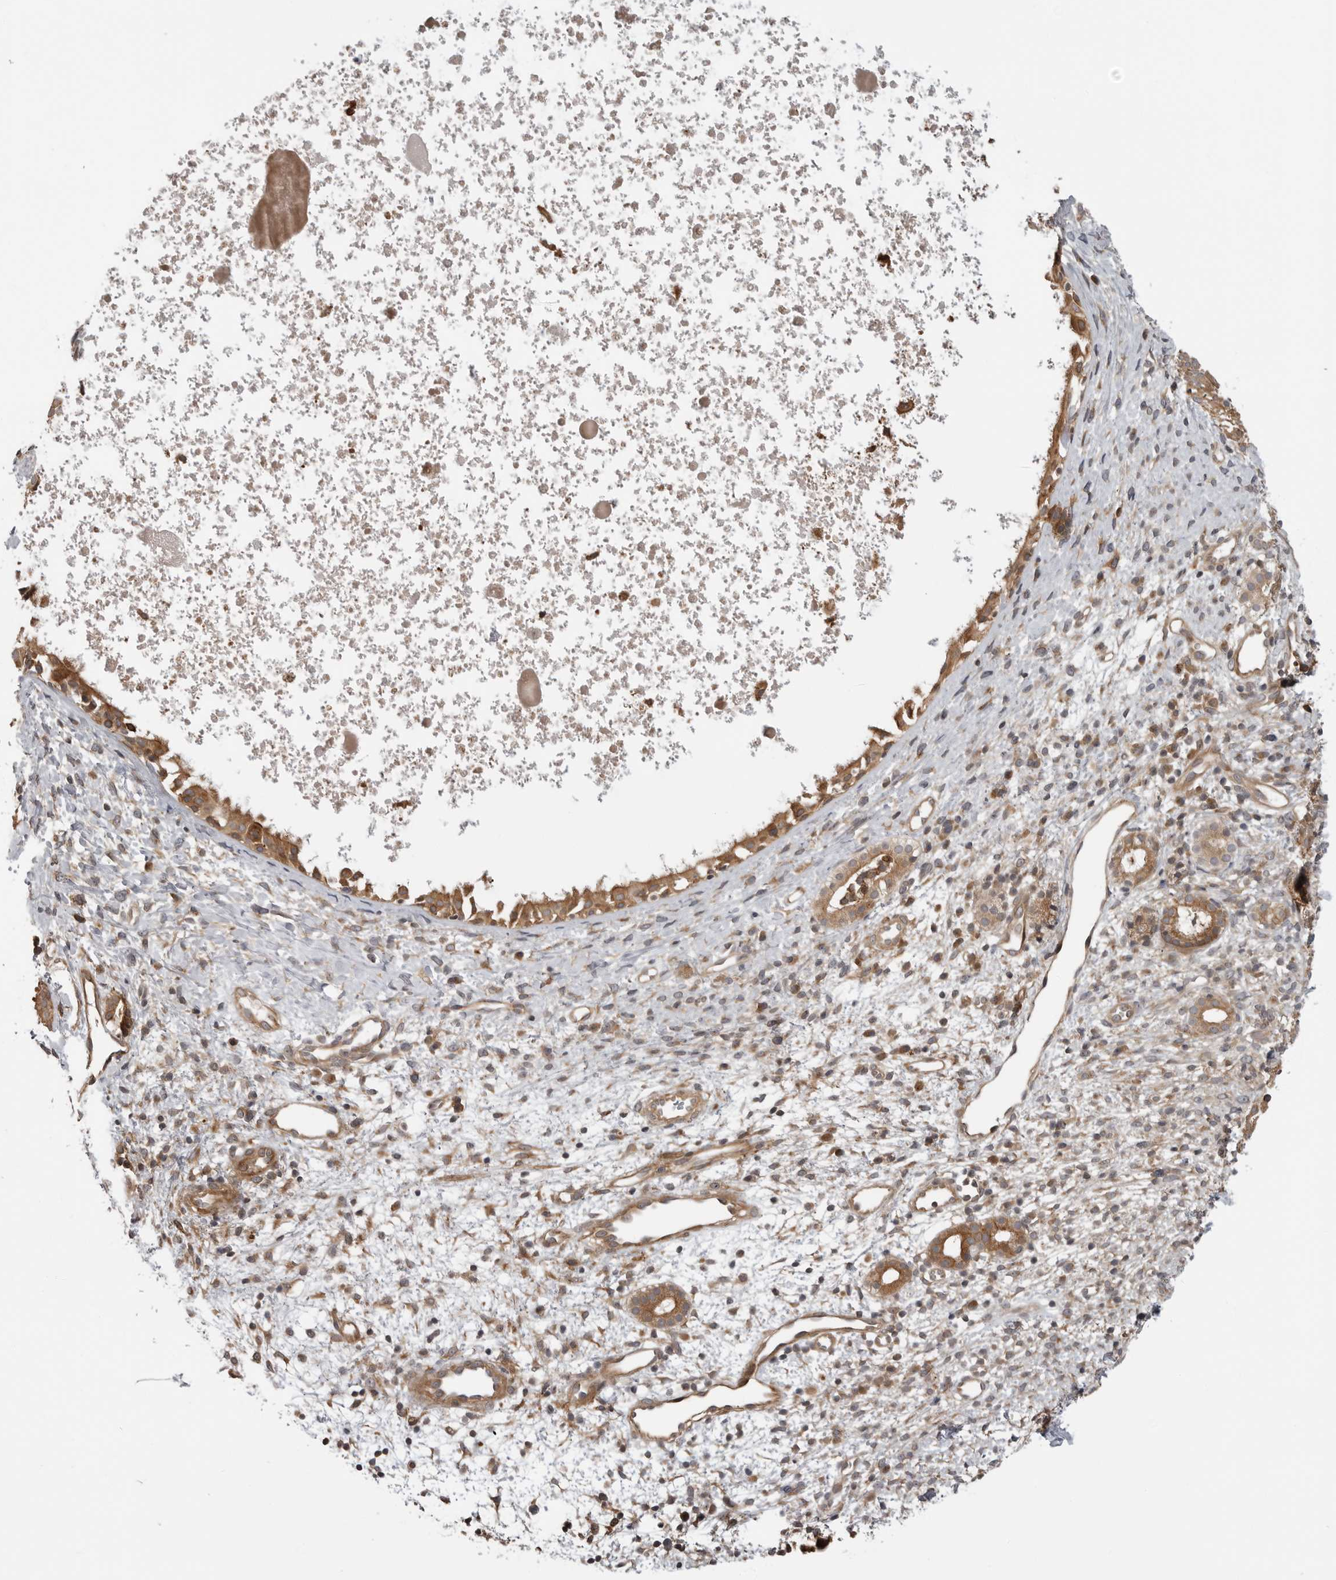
{"staining": {"intensity": "moderate", "quantity": ">75%", "location": "cytoplasmic/membranous"}, "tissue": "nasopharynx", "cell_type": "Respiratory epithelial cells", "image_type": "normal", "snomed": [{"axis": "morphology", "description": "Normal tissue, NOS"}, {"axis": "topography", "description": "Nasopharynx"}], "caption": "This photomicrograph reveals immunohistochemistry (IHC) staining of benign human nasopharynx, with medium moderate cytoplasmic/membranous expression in about >75% of respiratory epithelial cells.", "gene": "LRRC45", "patient": {"sex": "male", "age": 22}}